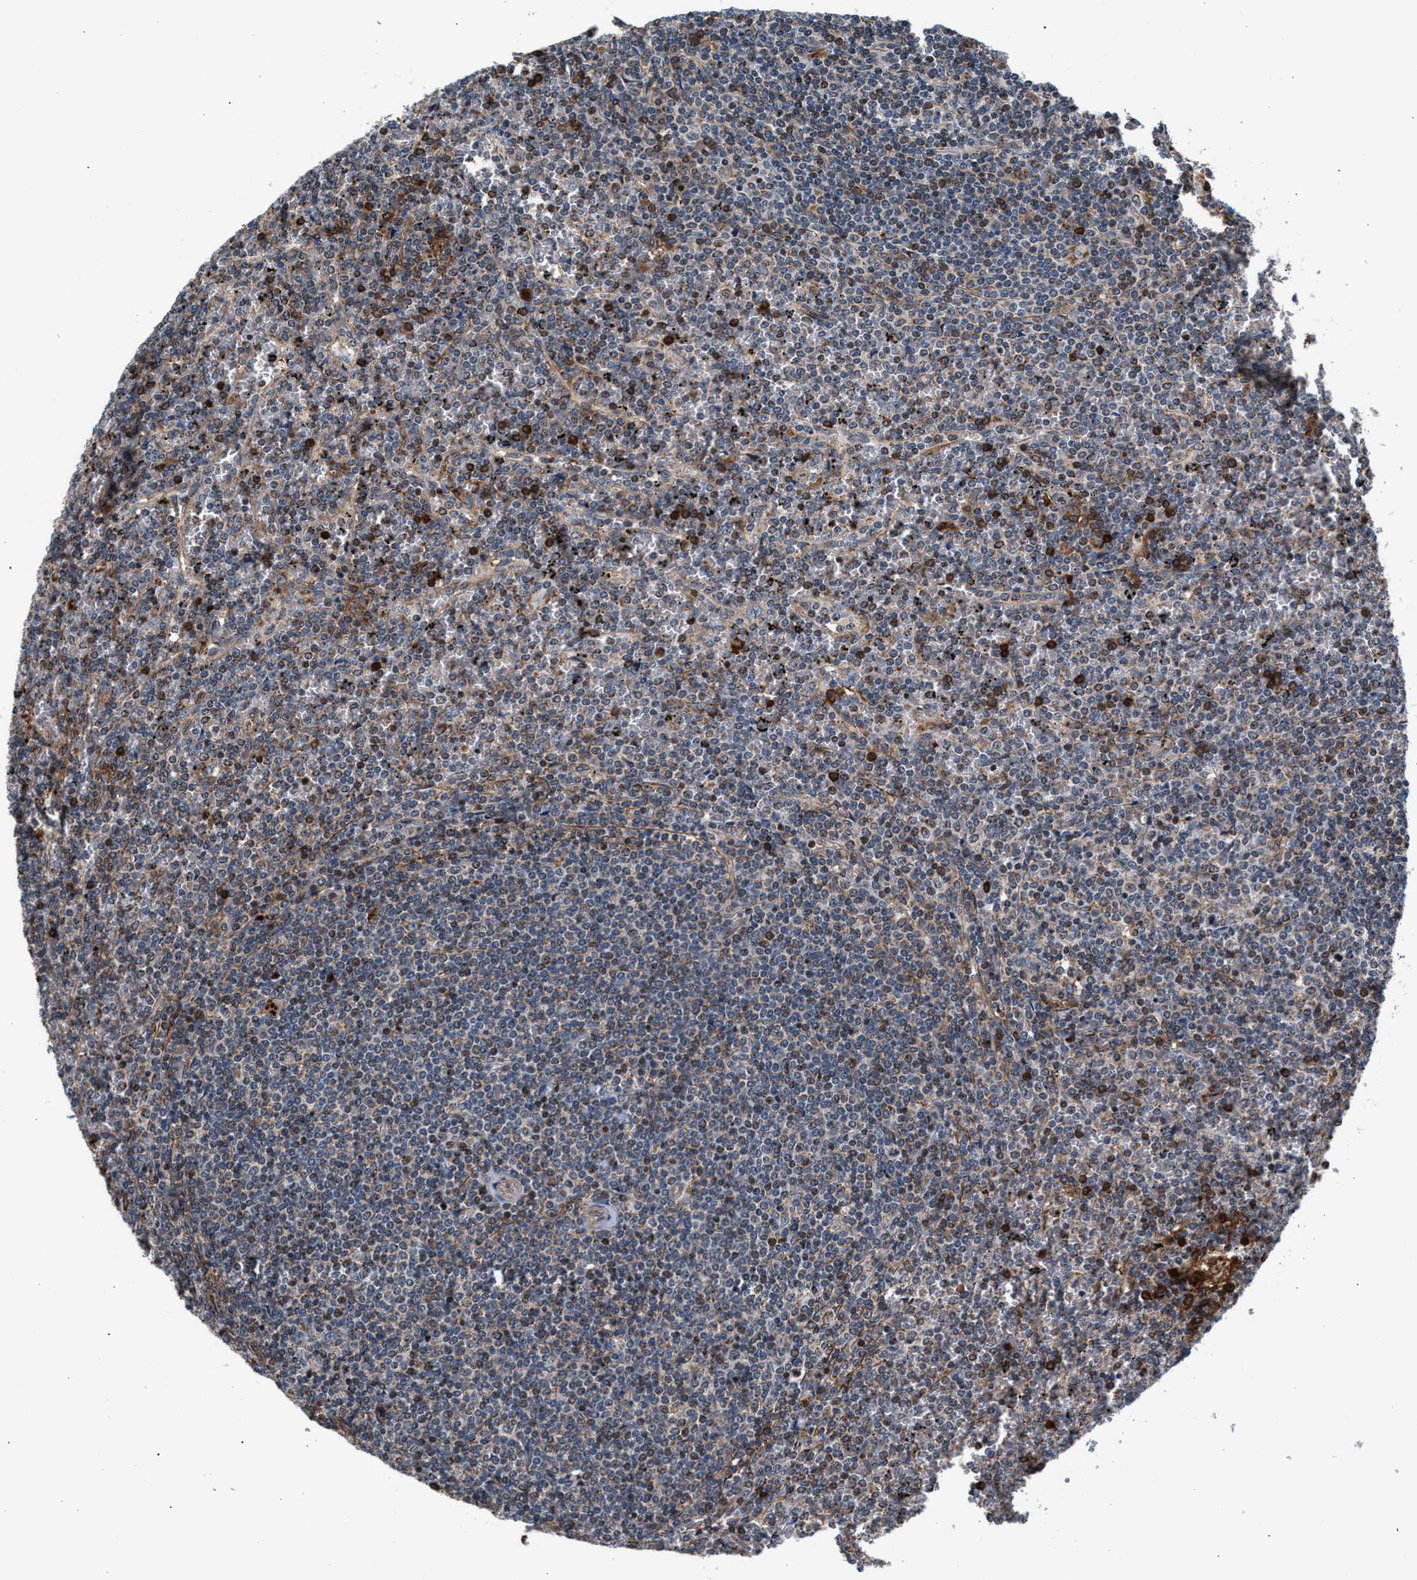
{"staining": {"intensity": "weak", "quantity": "<25%", "location": "cytoplasmic/membranous"}, "tissue": "lymphoma", "cell_type": "Tumor cells", "image_type": "cancer", "snomed": [{"axis": "morphology", "description": "Malignant lymphoma, non-Hodgkin's type, Low grade"}, {"axis": "topography", "description": "Spleen"}], "caption": "DAB immunohistochemical staining of human lymphoma exhibits no significant staining in tumor cells. (DAB (3,3'-diaminobenzidine) IHC visualized using brightfield microscopy, high magnification).", "gene": "SGK1", "patient": {"sex": "female", "age": 19}}